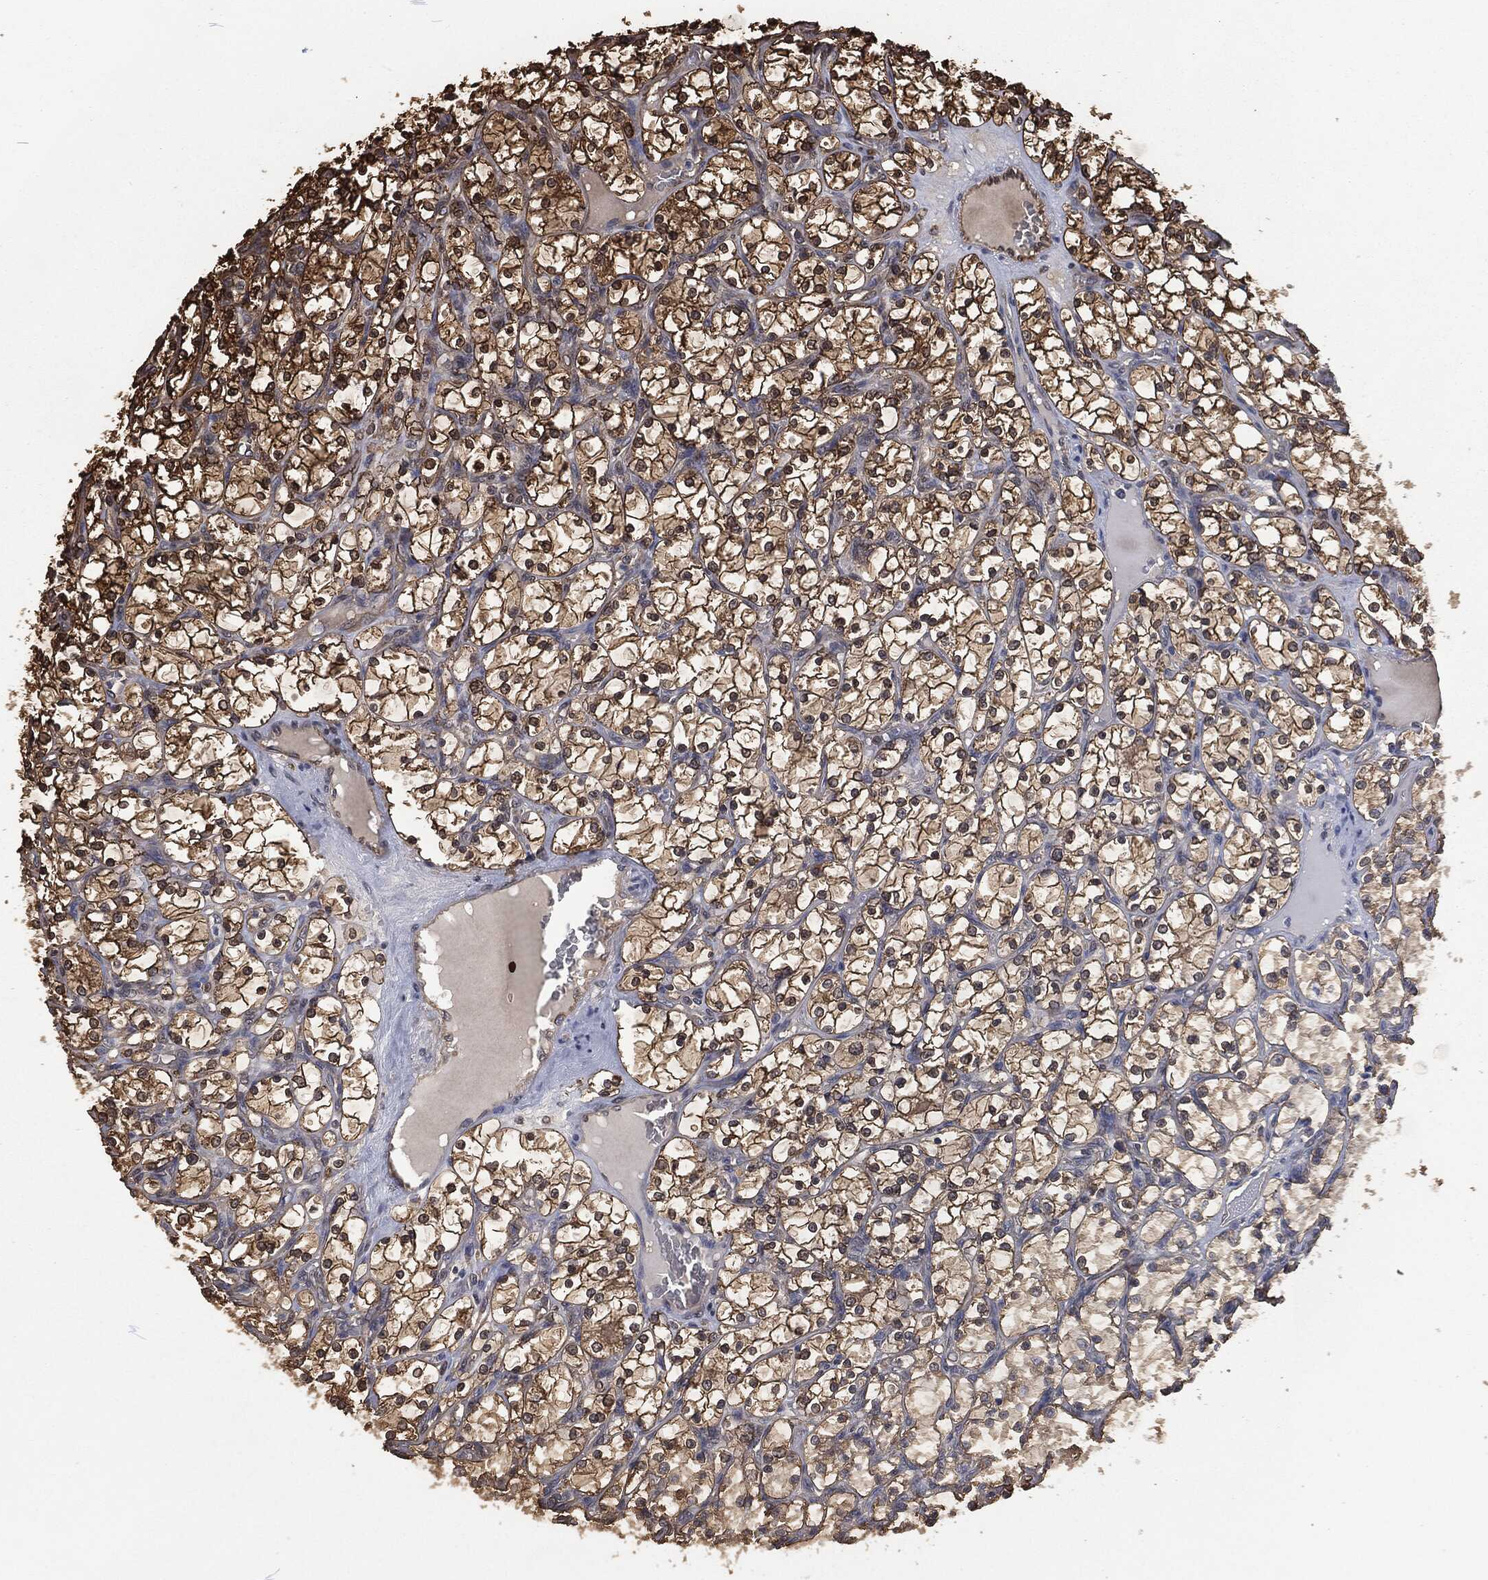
{"staining": {"intensity": "strong", "quantity": ">75%", "location": "cytoplasmic/membranous"}, "tissue": "renal cancer", "cell_type": "Tumor cells", "image_type": "cancer", "snomed": [{"axis": "morphology", "description": "Adenocarcinoma, NOS"}, {"axis": "topography", "description": "Kidney"}], "caption": "IHC photomicrograph of human renal cancer (adenocarcinoma) stained for a protein (brown), which shows high levels of strong cytoplasmic/membranous staining in approximately >75% of tumor cells.", "gene": "PRDX4", "patient": {"sex": "female", "age": 69}}